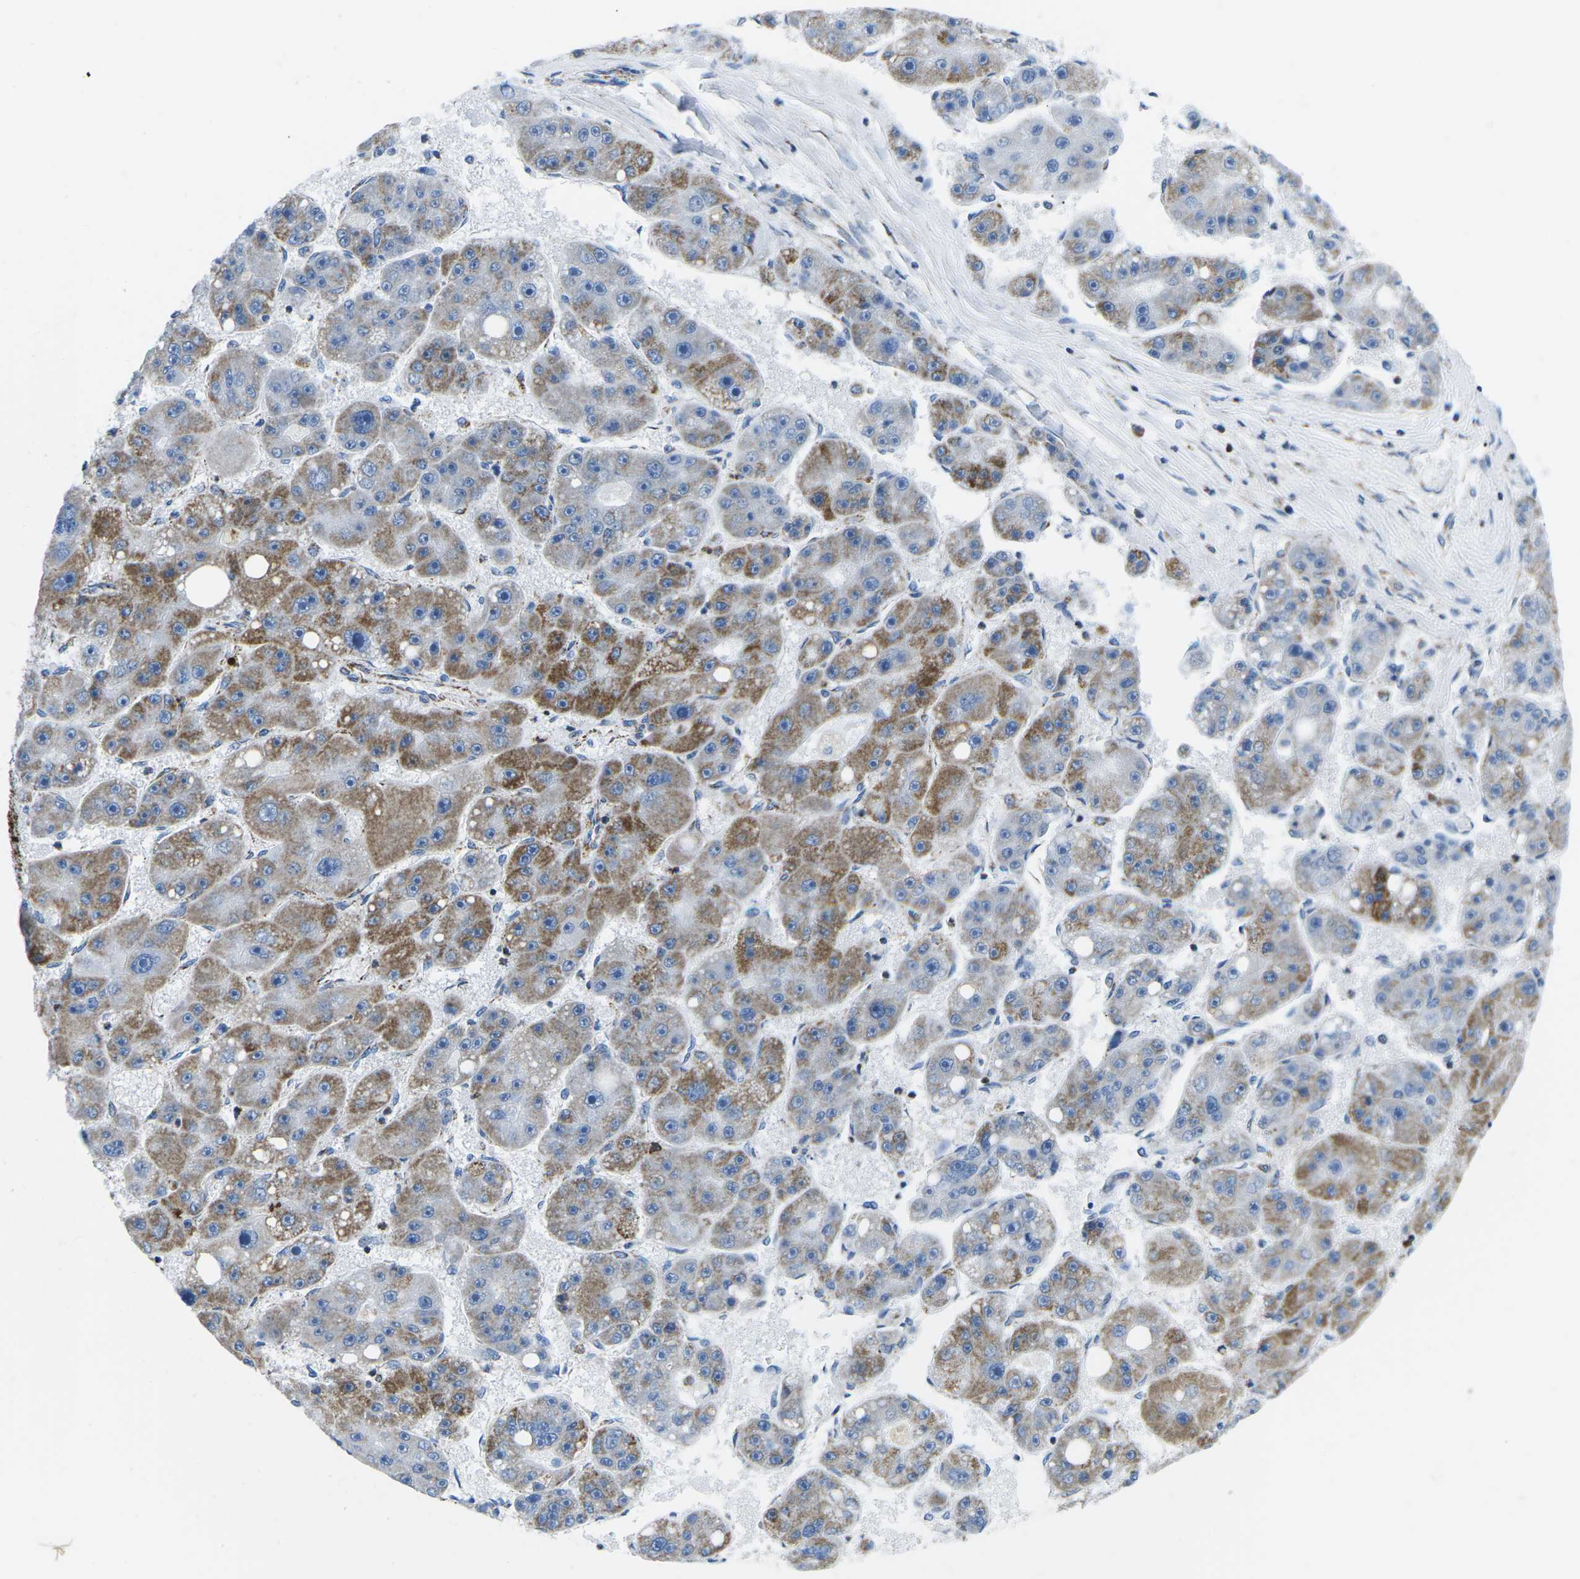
{"staining": {"intensity": "moderate", "quantity": "25%-75%", "location": "cytoplasmic/membranous"}, "tissue": "liver cancer", "cell_type": "Tumor cells", "image_type": "cancer", "snomed": [{"axis": "morphology", "description": "Carcinoma, Hepatocellular, NOS"}, {"axis": "topography", "description": "Liver"}], "caption": "Human liver cancer (hepatocellular carcinoma) stained with a brown dye demonstrates moderate cytoplasmic/membranous positive positivity in approximately 25%-75% of tumor cells.", "gene": "COX6C", "patient": {"sex": "female", "age": 61}}